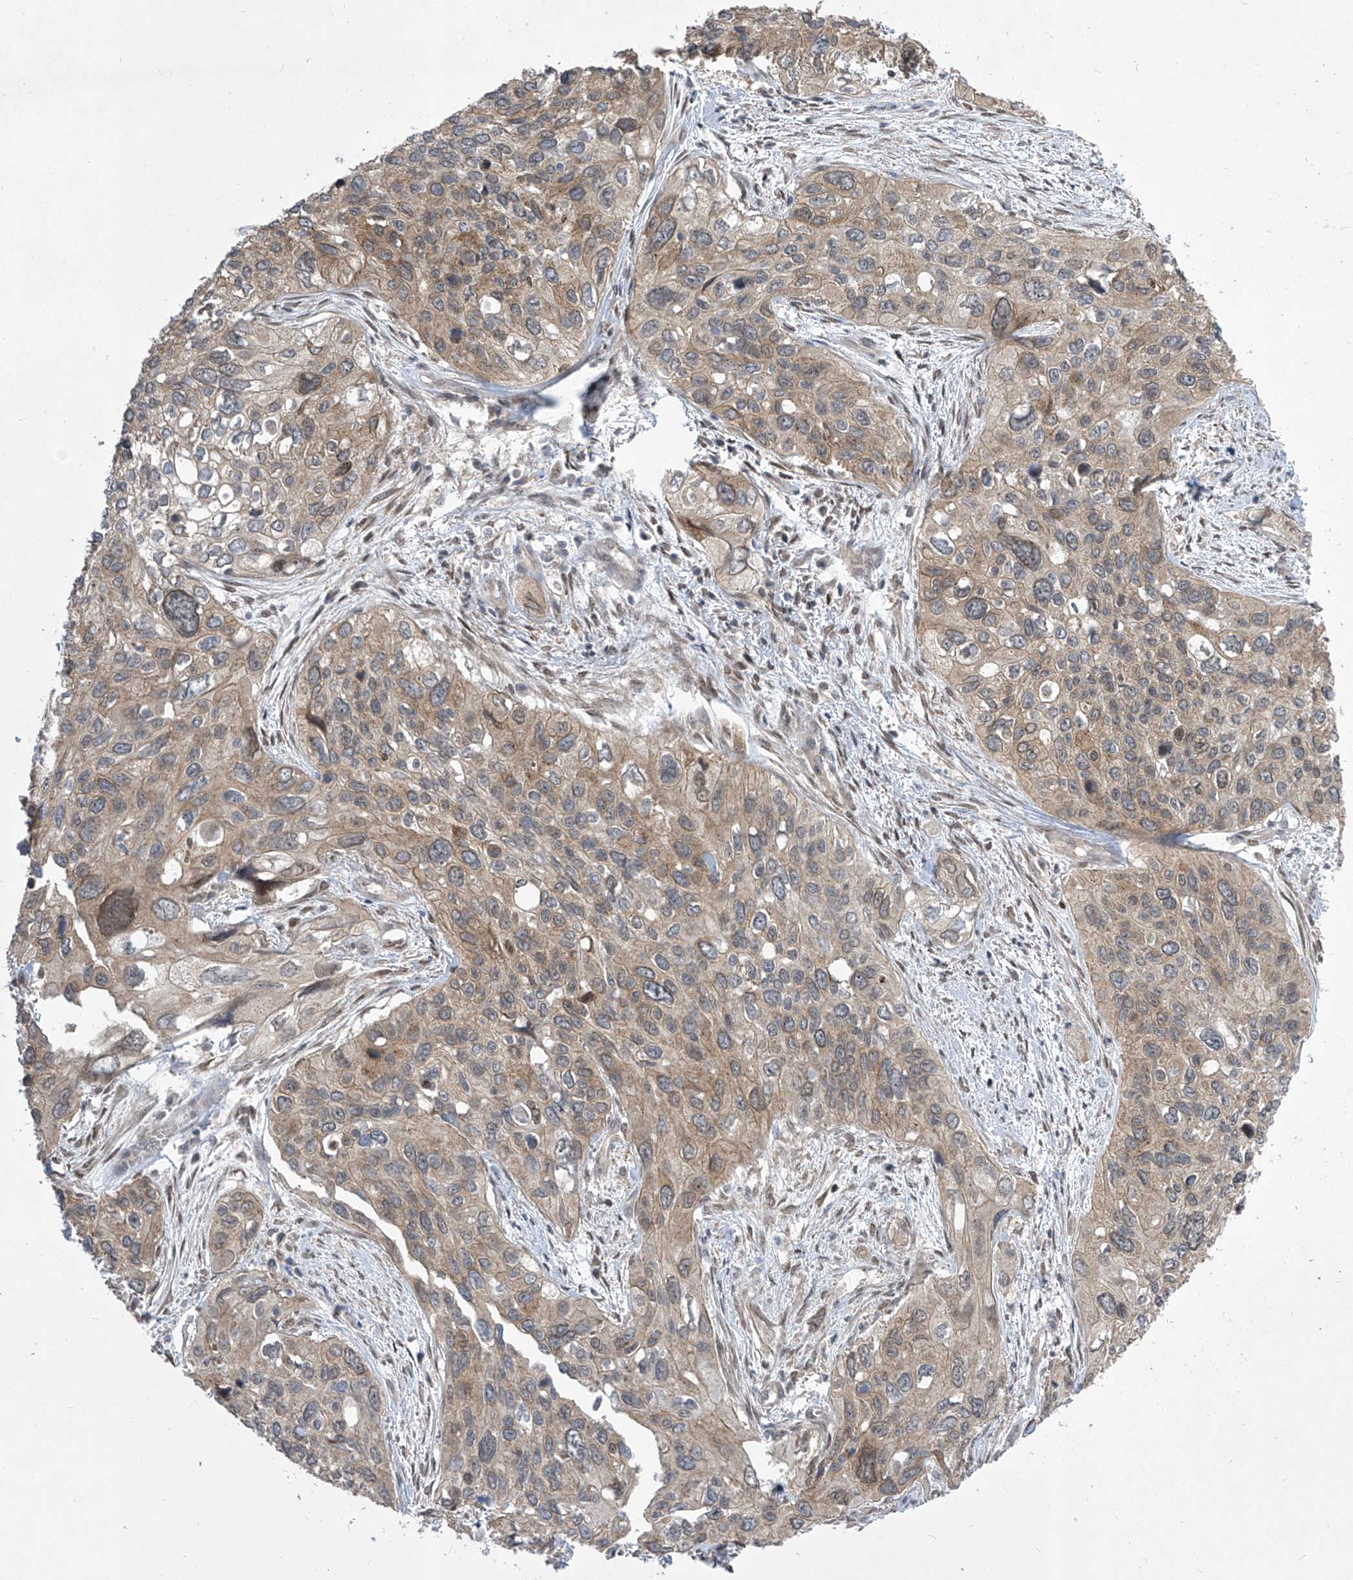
{"staining": {"intensity": "moderate", "quantity": ">75%", "location": "cytoplasmic/membranous"}, "tissue": "cervical cancer", "cell_type": "Tumor cells", "image_type": "cancer", "snomed": [{"axis": "morphology", "description": "Squamous cell carcinoma, NOS"}, {"axis": "topography", "description": "Cervix"}], "caption": "Immunohistochemical staining of human squamous cell carcinoma (cervical) demonstrates medium levels of moderate cytoplasmic/membranous staining in about >75% of tumor cells.", "gene": "CETN2", "patient": {"sex": "female", "age": 55}}